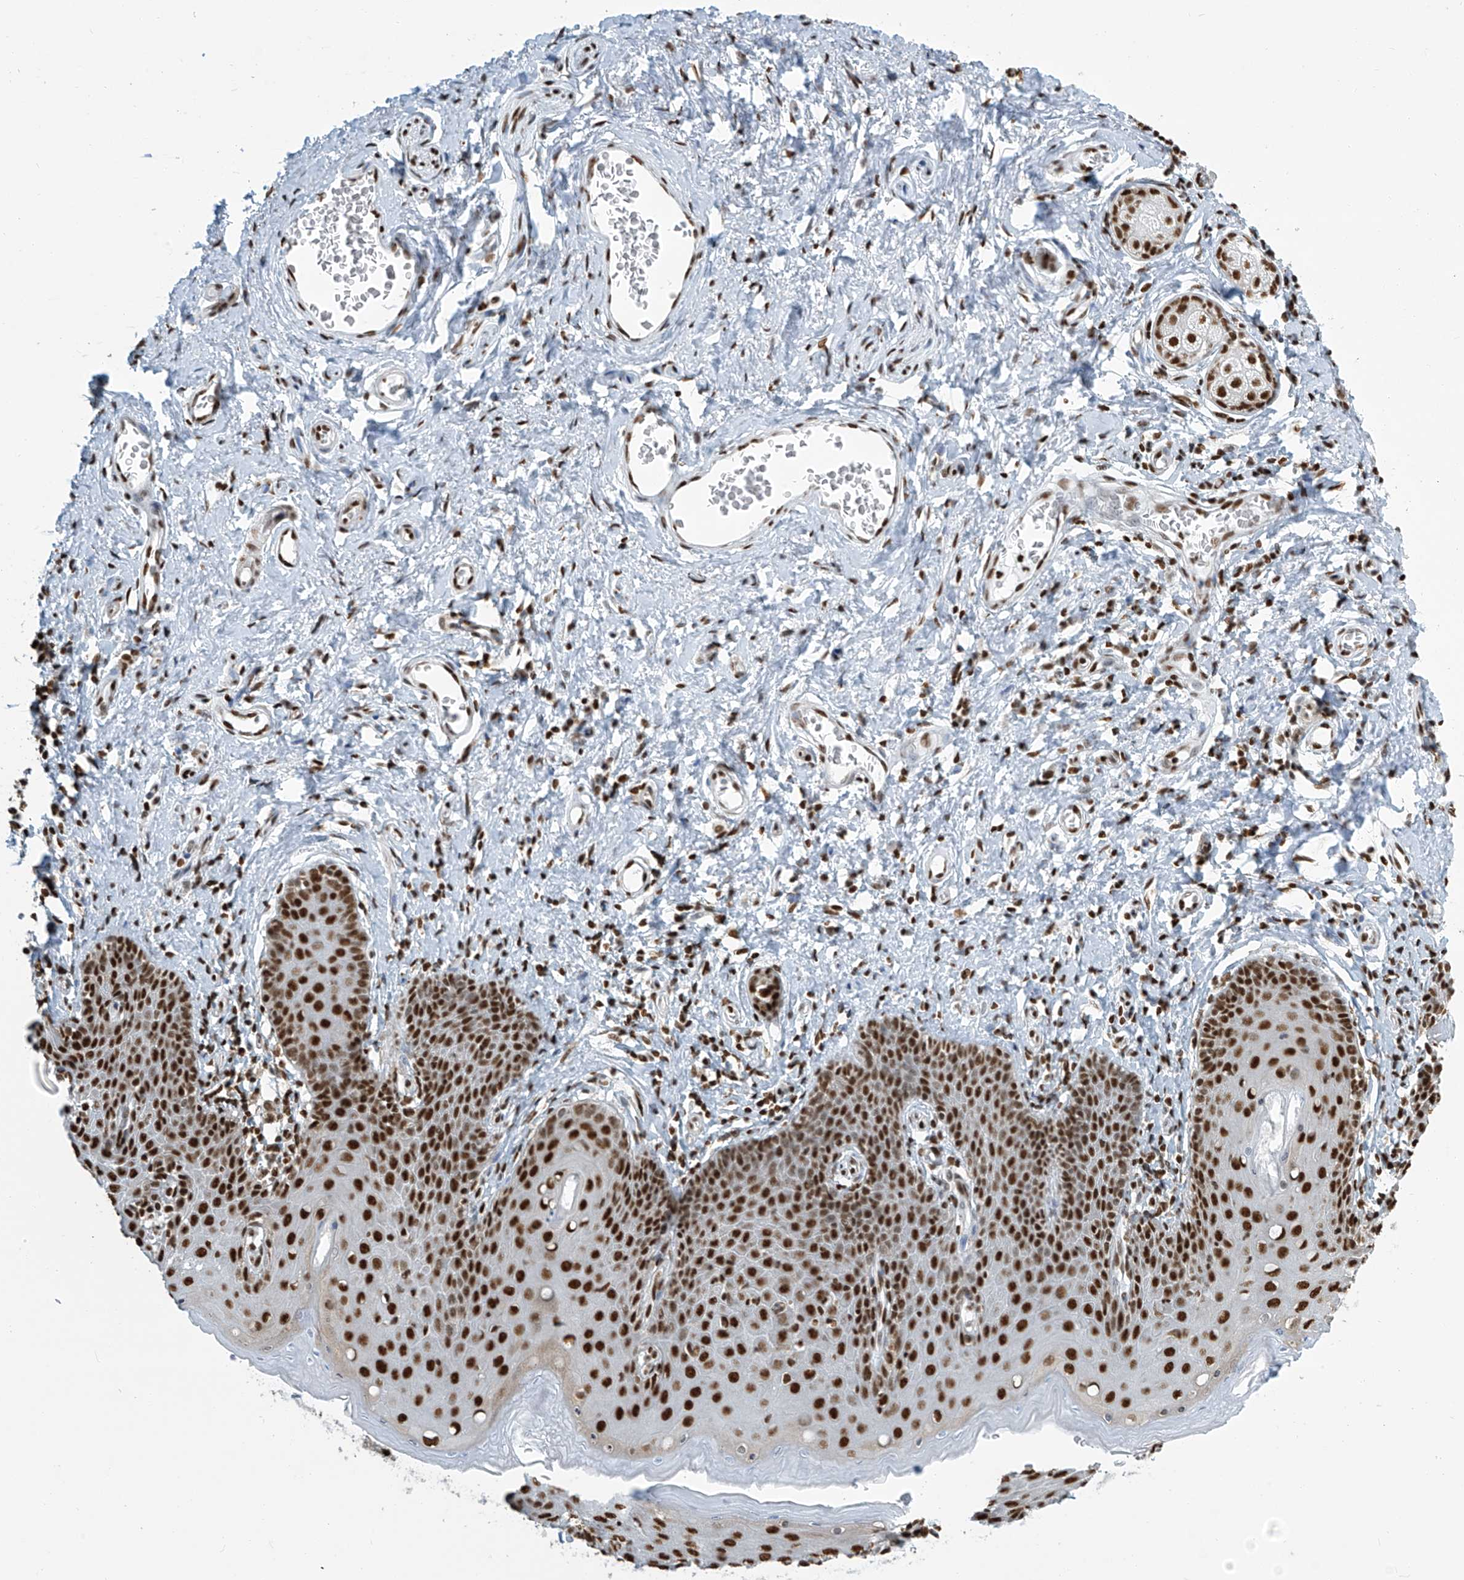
{"staining": {"intensity": "strong", "quantity": ">75%", "location": "nuclear"}, "tissue": "skin", "cell_type": "Epidermal cells", "image_type": "normal", "snomed": [{"axis": "morphology", "description": "Normal tissue, NOS"}, {"axis": "topography", "description": "Vulva"}], "caption": "A histopathology image showing strong nuclear positivity in about >75% of epidermal cells in unremarkable skin, as visualized by brown immunohistochemical staining.", "gene": "ENSG00000257390", "patient": {"sex": "female", "age": 66}}